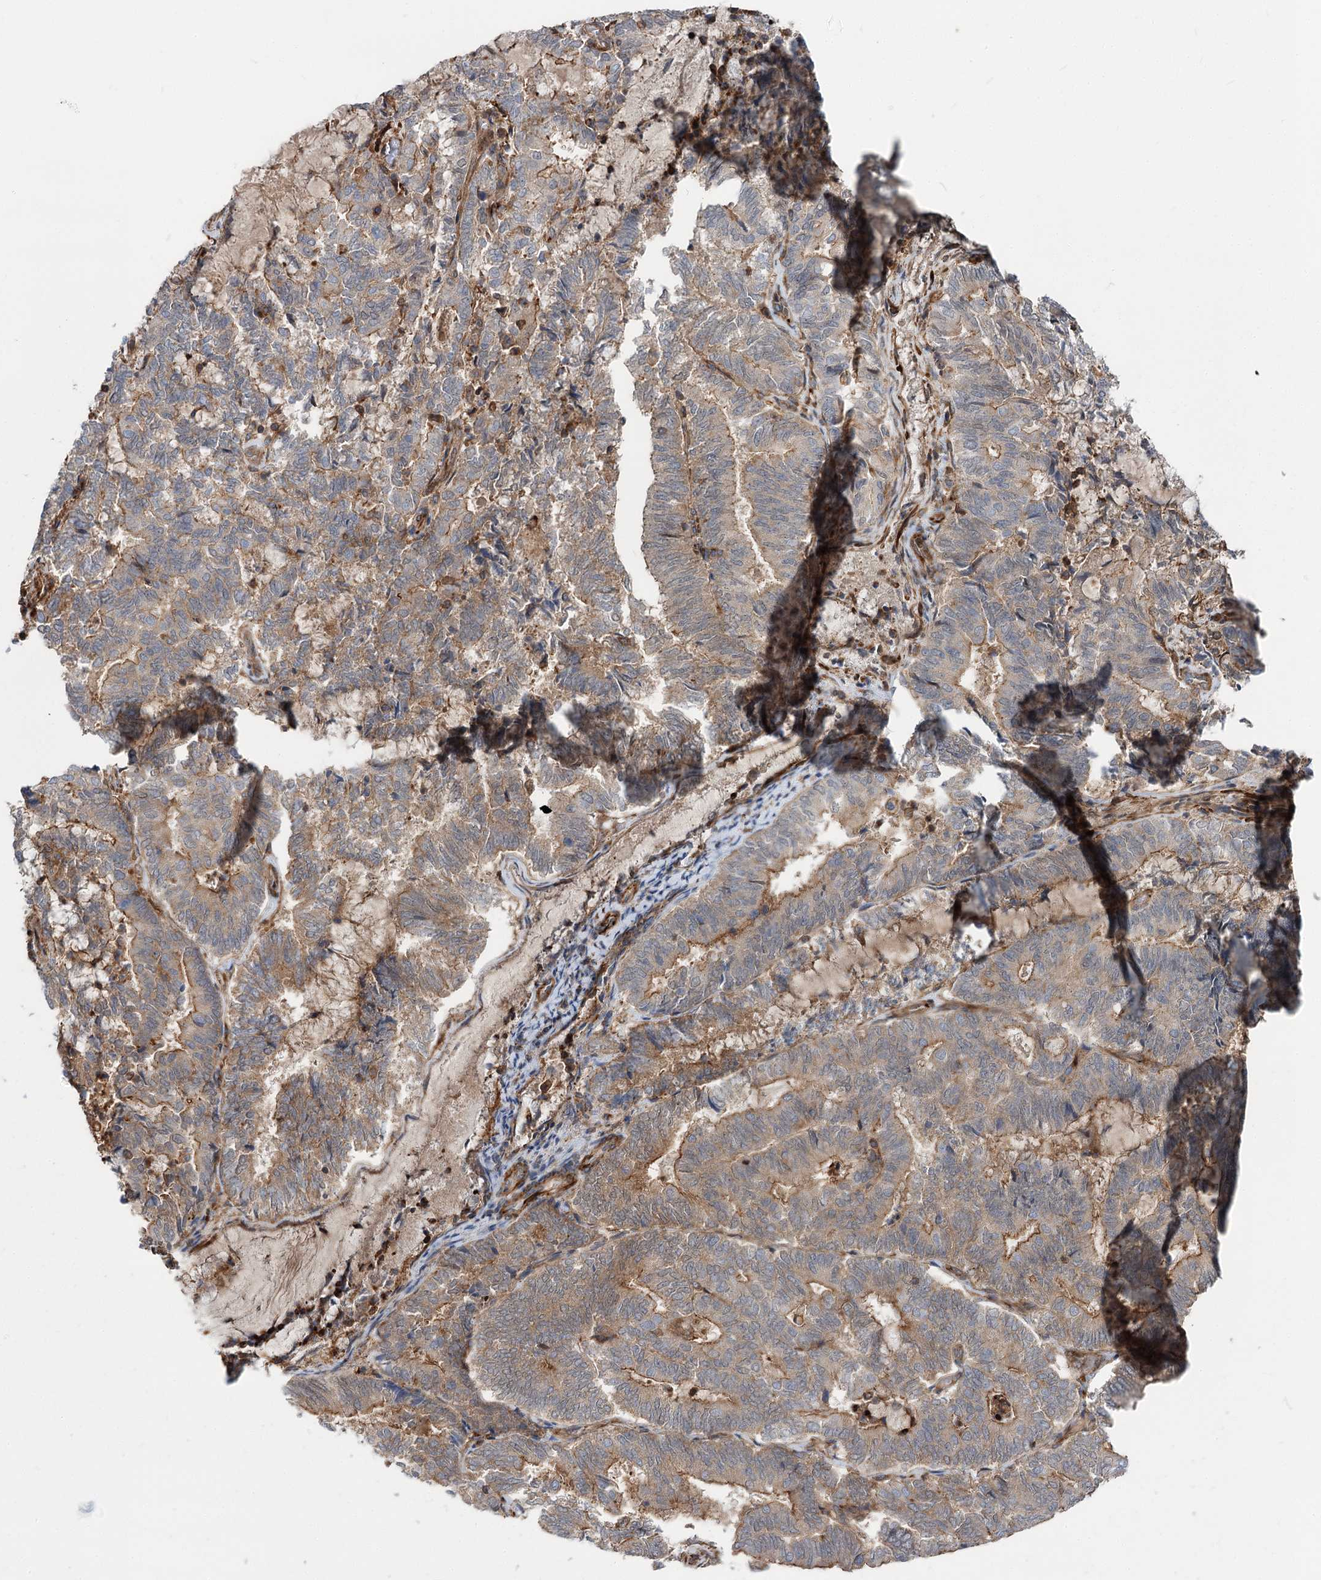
{"staining": {"intensity": "moderate", "quantity": "25%-75%", "location": "cytoplasmic/membranous"}, "tissue": "endometrial cancer", "cell_type": "Tumor cells", "image_type": "cancer", "snomed": [{"axis": "morphology", "description": "Adenocarcinoma, NOS"}, {"axis": "topography", "description": "Endometrium"}], "caption": "A brown stain labels moderate cytoplasmic/membranous expression of a protein in human adenocarcinoma (endometrial) tumor cells.", "gene": "DPP3", "patient": {"sex": "female", "age": 80}}